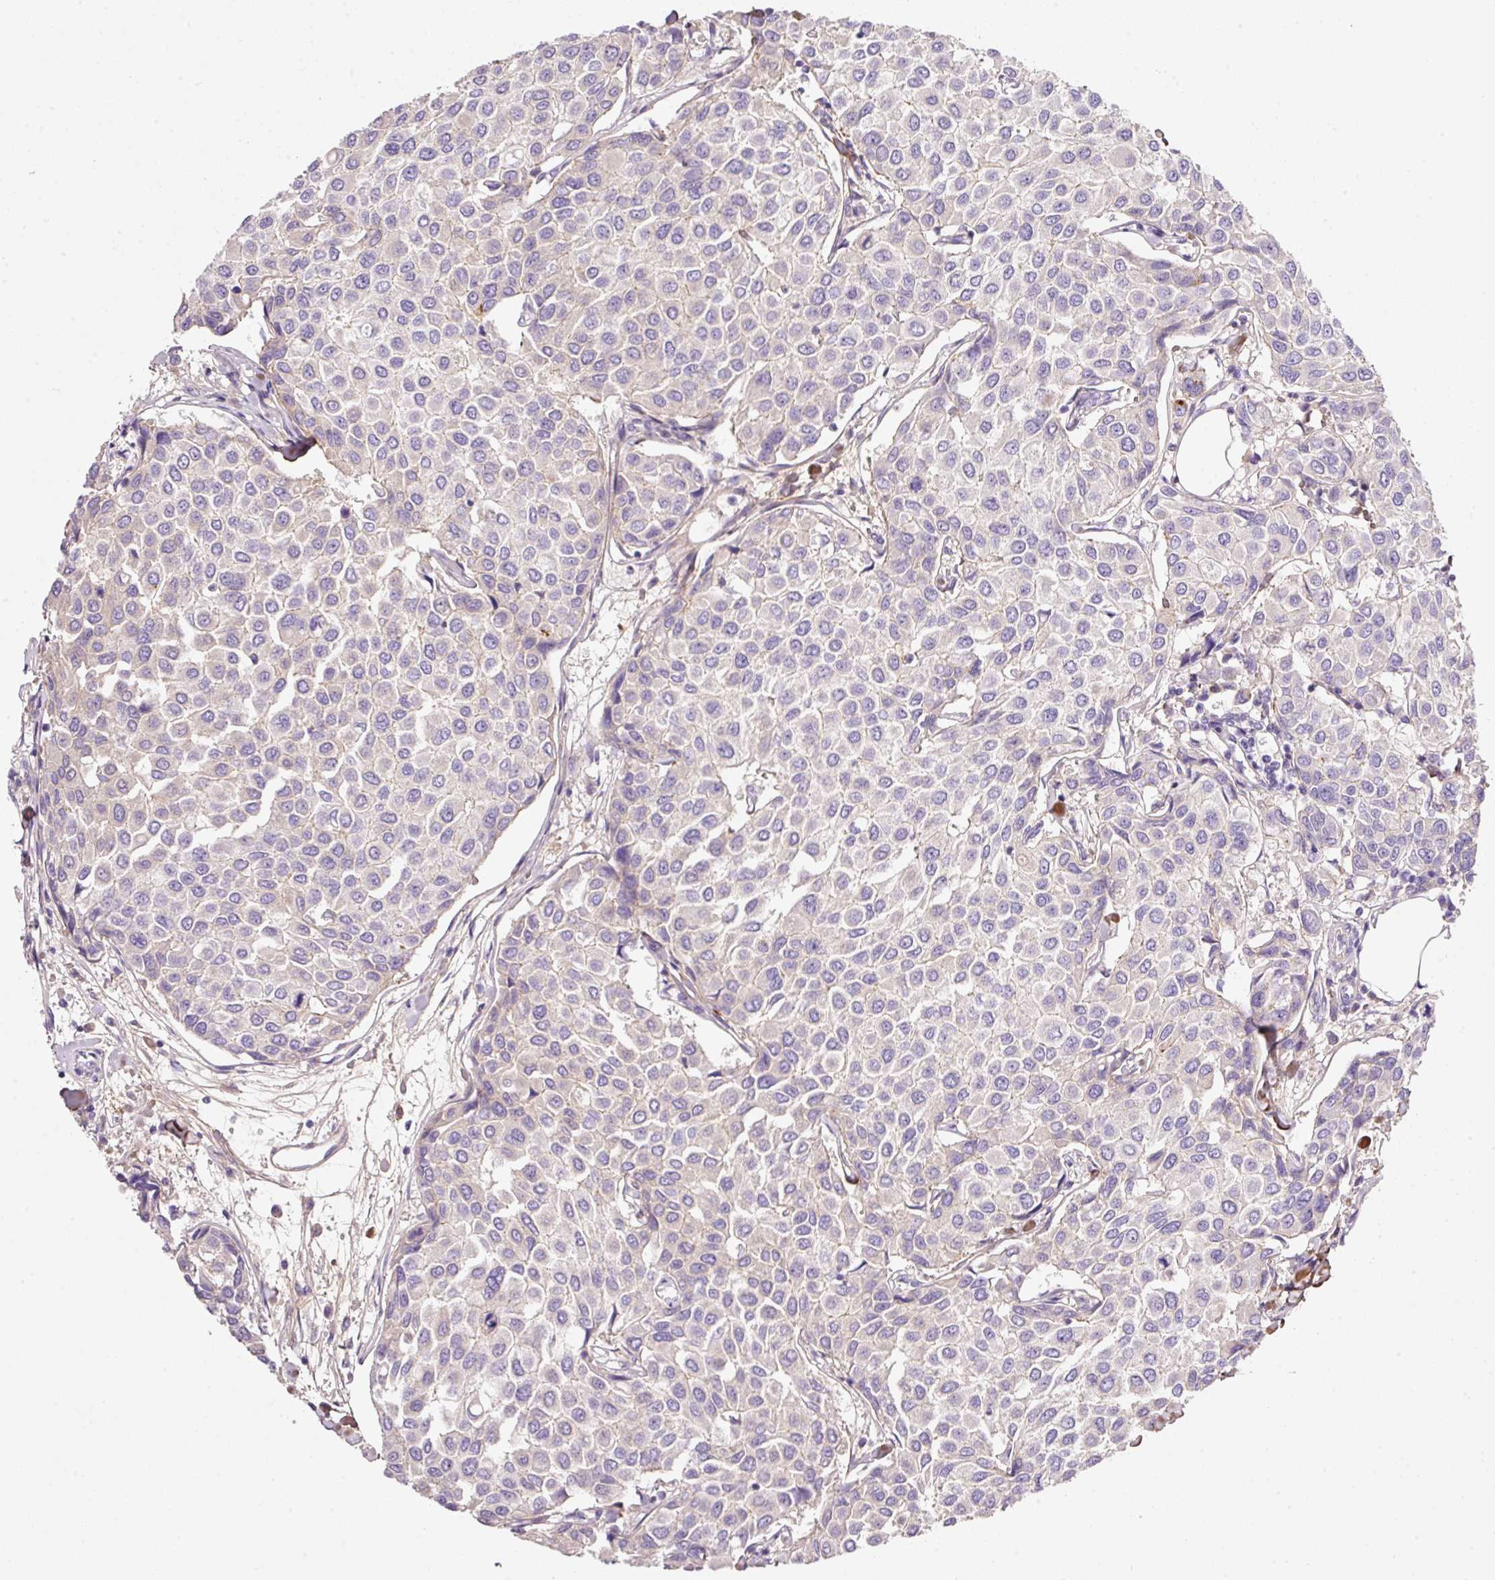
{"staining": {"intensity": "weak", "quantity": "<25%", "location": "cytoplasmic/membranous"}, "tissue": "breast cancer", "cell_type": "Tumor cells", "image_type": "cancer", "snomed": [{"axis": "morphology", "description": "Duct carcinoma"}, {"axis": "topography", "description": "Breast"}], "caption": "This is an immunohistochemistry photomicrograph of human infiltrating ductal carcinoma (breast). There is no staining in tumor cells.", "gene": "SOS2", "patient": {"sex": "female", "age": 55}}